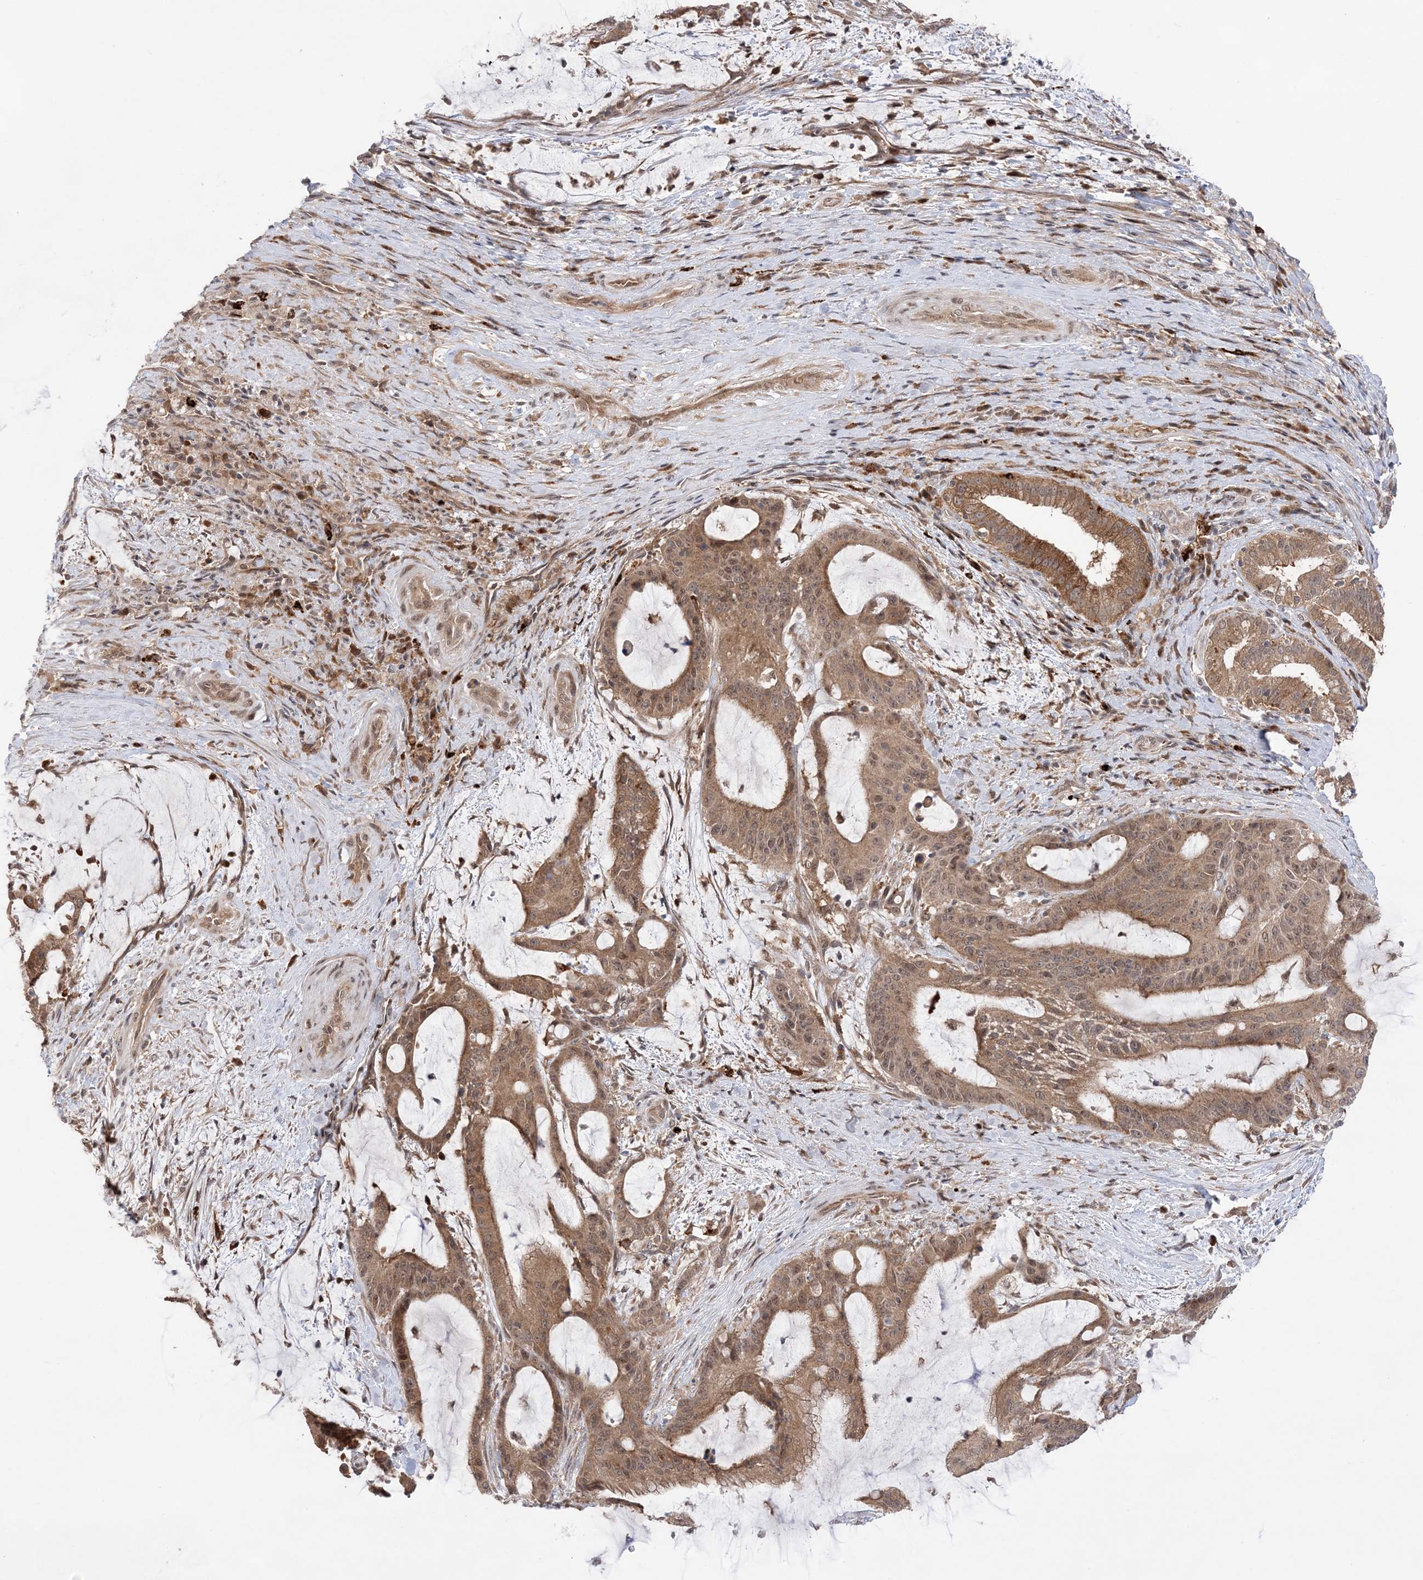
{"staining": {"intensity": "moderate", "quantity": ">75%", "location": "cytoplasmic/membranous,nuclear"}, "tissue": "liver cancer", "cell_type": "Tumor cells", "image_type": "cancer", "snomed": [{"axis": "morphology", "description": "Normal tissue, NOS"}, {"axis": "morphology", "description": "Cholangiocarcinoma"}, {"axis": "topography", "description": "Liver"}, {"axis": "topography", "description": "Peripheral nerve tissue"}], "caption": "Cholangiocarcinoma (liver) was stained to show a protein in brown. There is medium levels of moderate cytoplasmic/membranous and nuclear staining in about >75% of tumor cells. (brown staining indicates protein expression, while blue staining denotes nuclei).", "gene": "ANAPC15", "patient": {"sex": "female", "age": 73}}